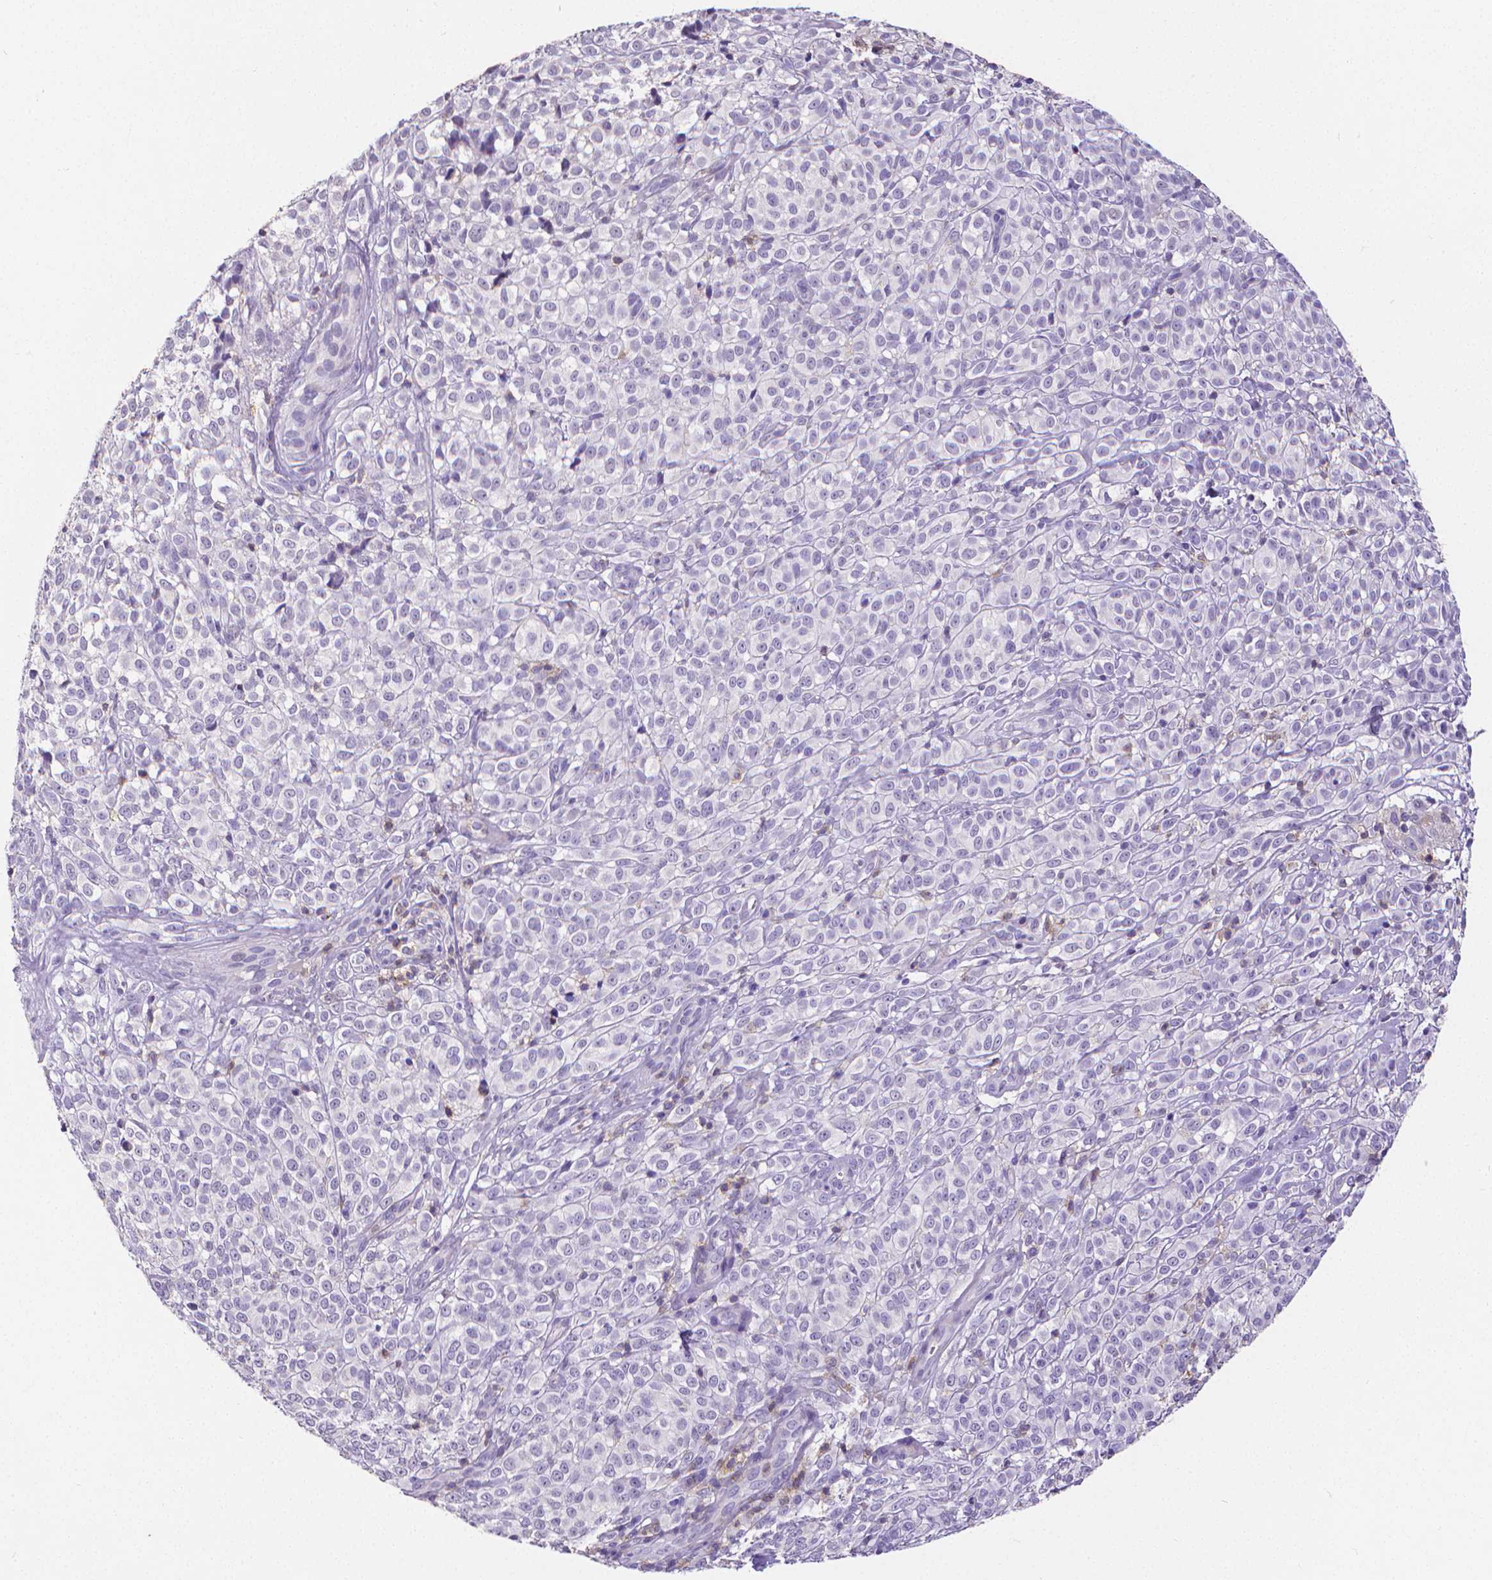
{"staining": {"intensity": "negative", "quantity": "none", "location": "none"}, "tissue": "melanoma", "cell_type": "Tumor cells", "image_type": "cancer", "snomed": [{"axis": "morphology", "description": "Malignant melanoma, NOS"}, {"axis": "topography", "description": "Skin"}], "caption": "High magnification brightfield microscopy of malignant melanoma stained with DAB (3,3'-diaminobenzidine) (brown) and counterstained with hematoxylin (blue): tumor cells show no significant positivity. Nuclei are stained in blue.", "gene": "CD4", "patient": {"sex": "male", "age": 85}}